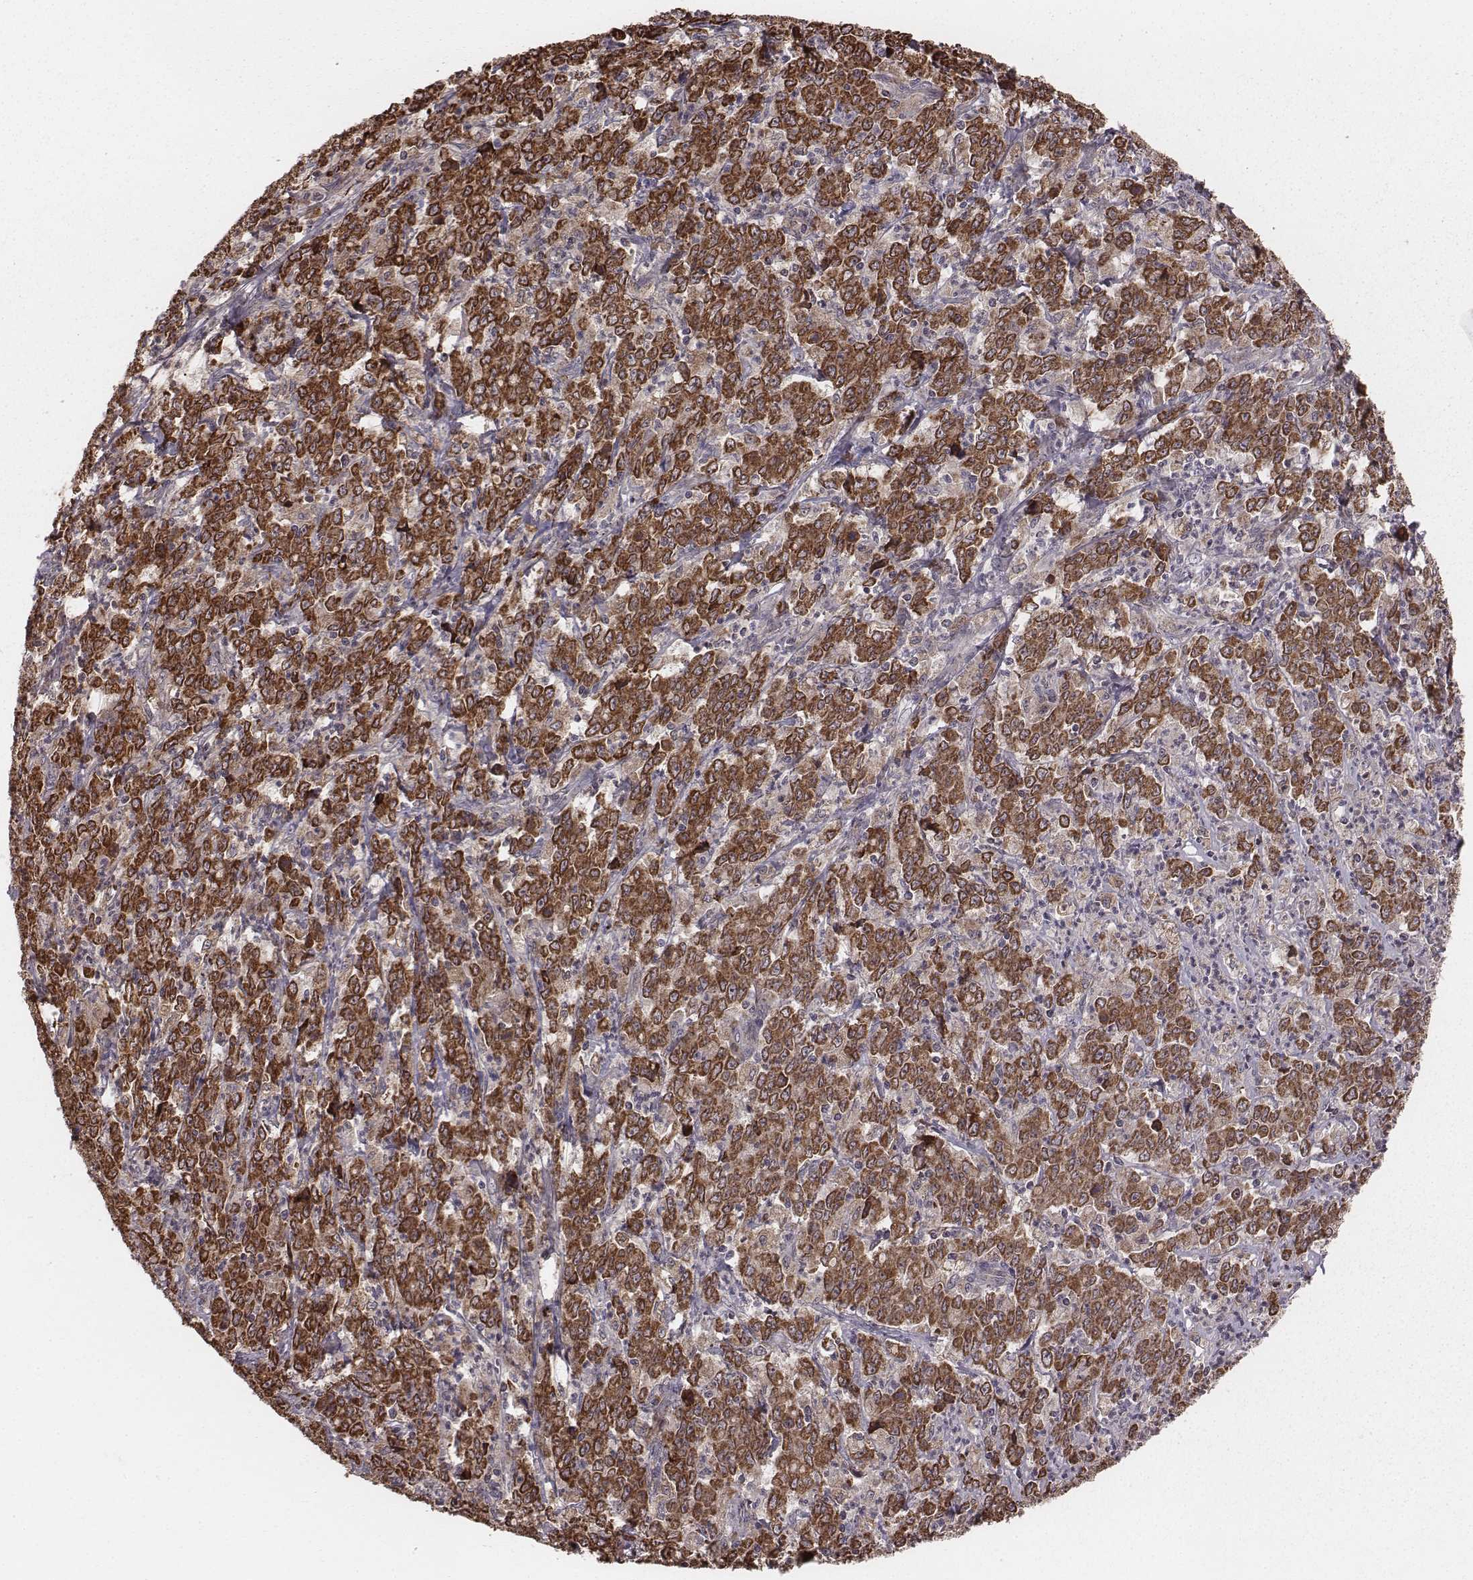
{"staining": {"intensity": "strong", "quantity": ">75%", "location": "cytoplasmic/membranous"}, "tissue": "stomach cancer", "cell_type": "Tumor cells", "image_type": "cancer", "snomed": [{"axis": "morphology", "description": "Adenocarcinoma, NOS"}, {"axis": "topography", "description": "Stomach, lower"}], "caption": "DAB immunohistochemical staining of stomach cancer exhibits strong cytoplasmic/membranous protein staining in approximately >75% of tumor cells. (IHC, brightfield microscopy, high magnification).", "gene": "PDCD2L", "patient": {"sex": "female", "age": 71}}